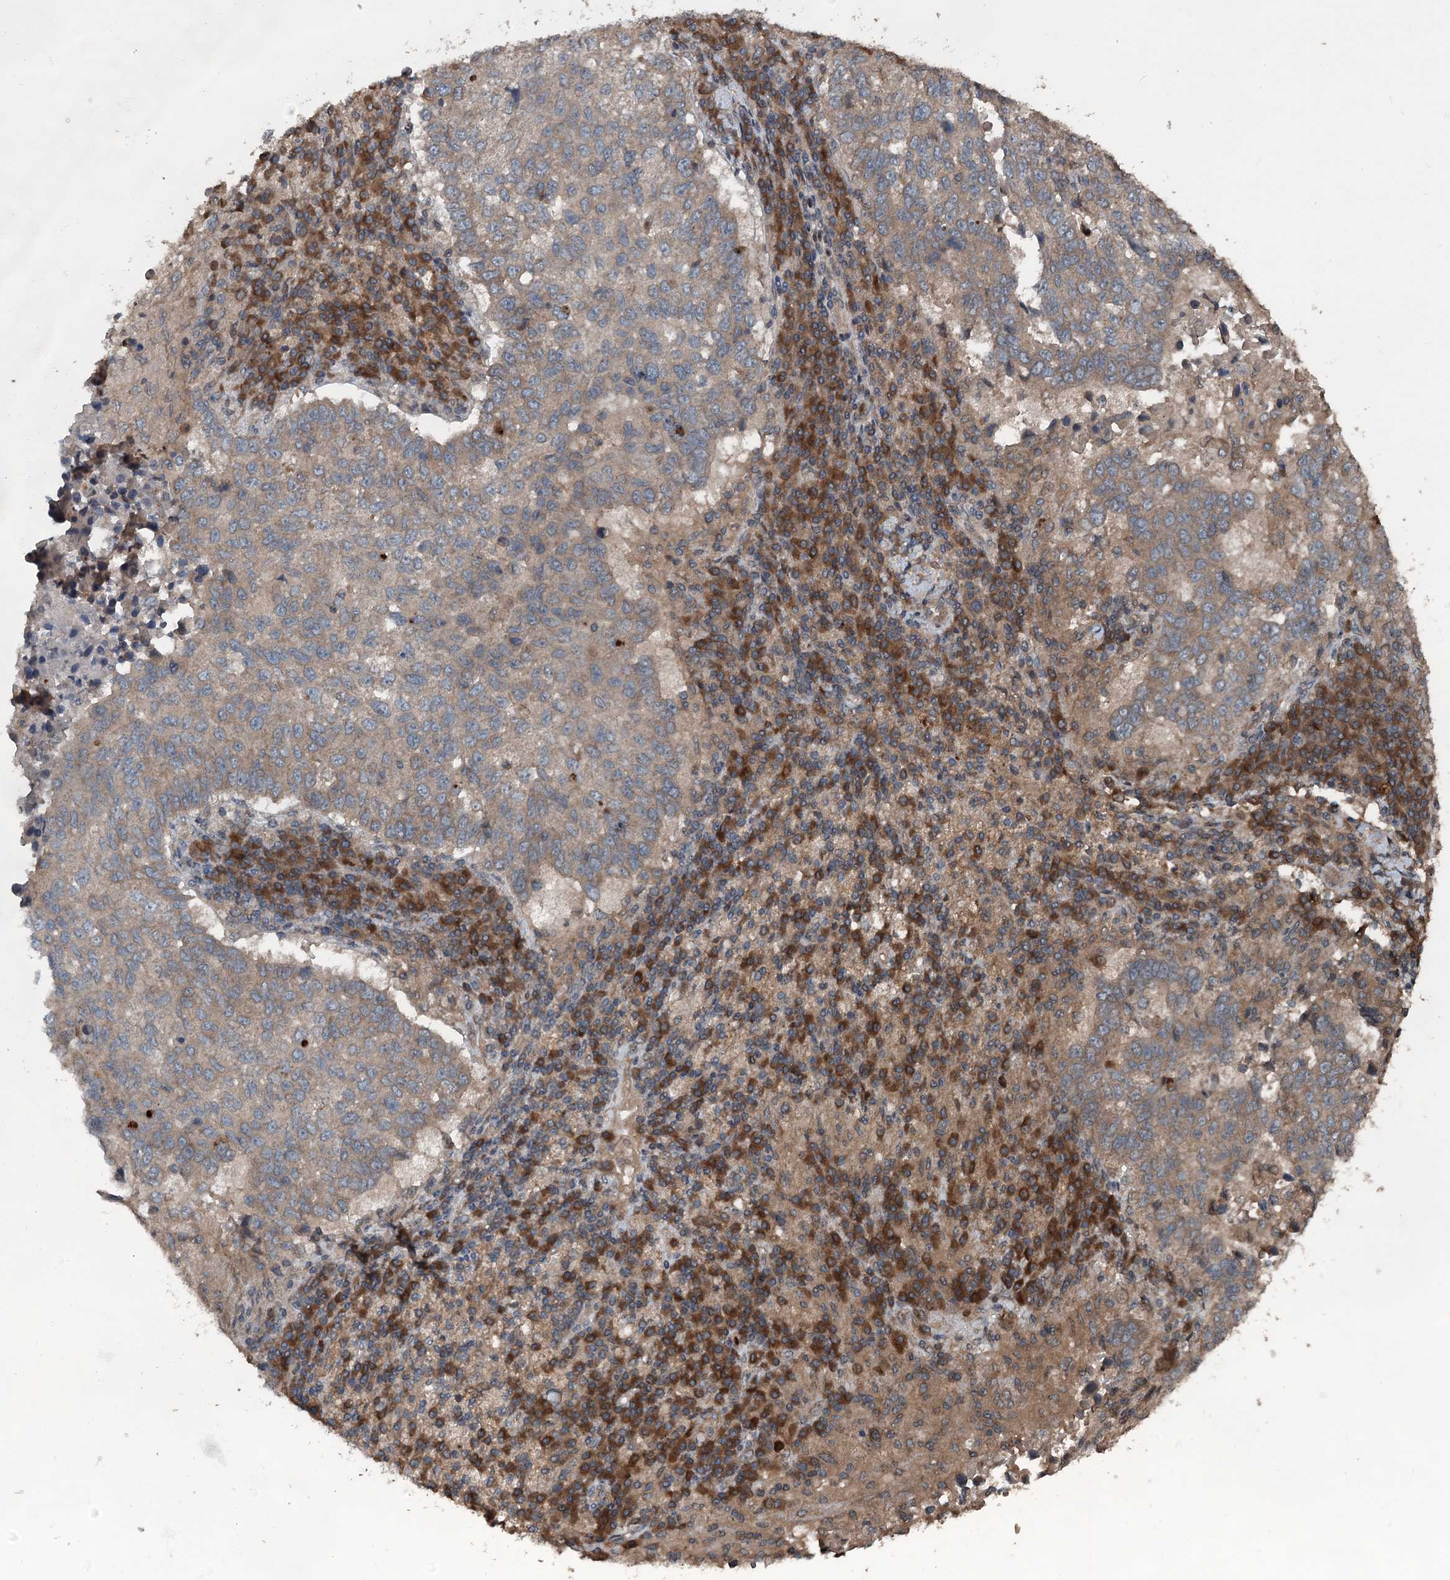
{"staining": {"intensity": "weak", "quantity": ">75%", "location": "cytoplasmic/membranous"}, "tissue": "lung cancer", "cell_type": "Tumor cells", "image_type": "cancer", "snomed": [{"axis": "morphology", "description": "Squamous cell carcinoma, NOS"}, {"axis": "topography", "description": "Lung"}], "caption": "Lung cancer stained with a brown dye displays weak cytoplasmic/membranous positive staining in approximately >75% of tumor cells.", "gene": "N4BP2L2", "patient": {"sex": "male", "age": 73}}